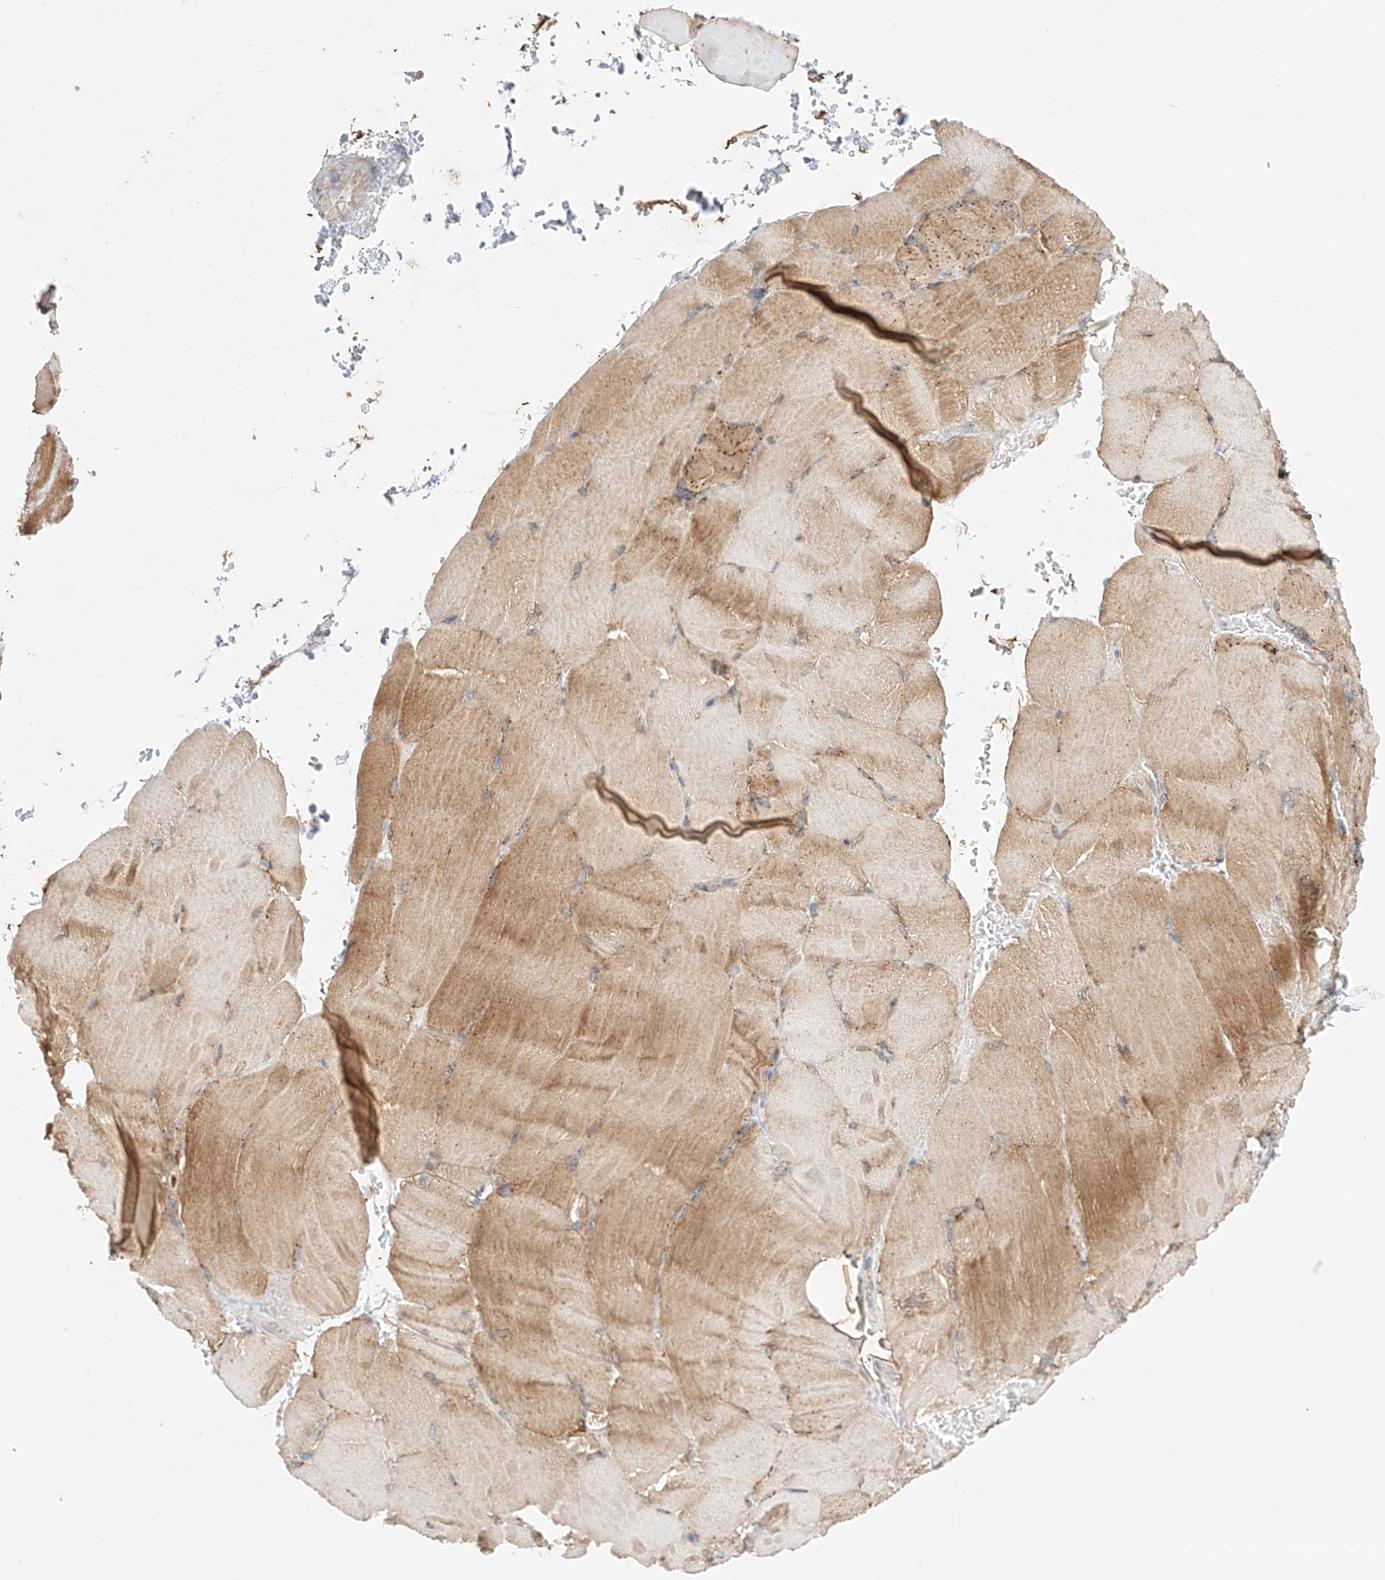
{"staining": {"intensity": "moderate", "quantity": ">75%", "location": "cytoplasmic/membranous"}, "tissue": "skeletal muscle", "cell_type": "Myocytes", "image_type": "normal", "snomed": [{"axis": "morphology", "description": "Normal tissue, NOS"}, {"axis": "topography", "description": "Skeletal muscle"}, {"axis": "topography", "description": "Parathyroid gland"}], "caption": "High-magnification brightfield microscopy of benign skeletal muscle stained with DAB (3,3'-diaminobenzidine) (brown) and counterstained with hematoxylin (blue). myocytes exhibit moderate cytoplasmic/membranous staining is identified in about>75% of cells. Immunohistochemistry (ihc) stains the protein of interest in brown and the nuclei are stained blue.", "gene": "GCNT1", "patient": {"sex": "female", "age": 37}}